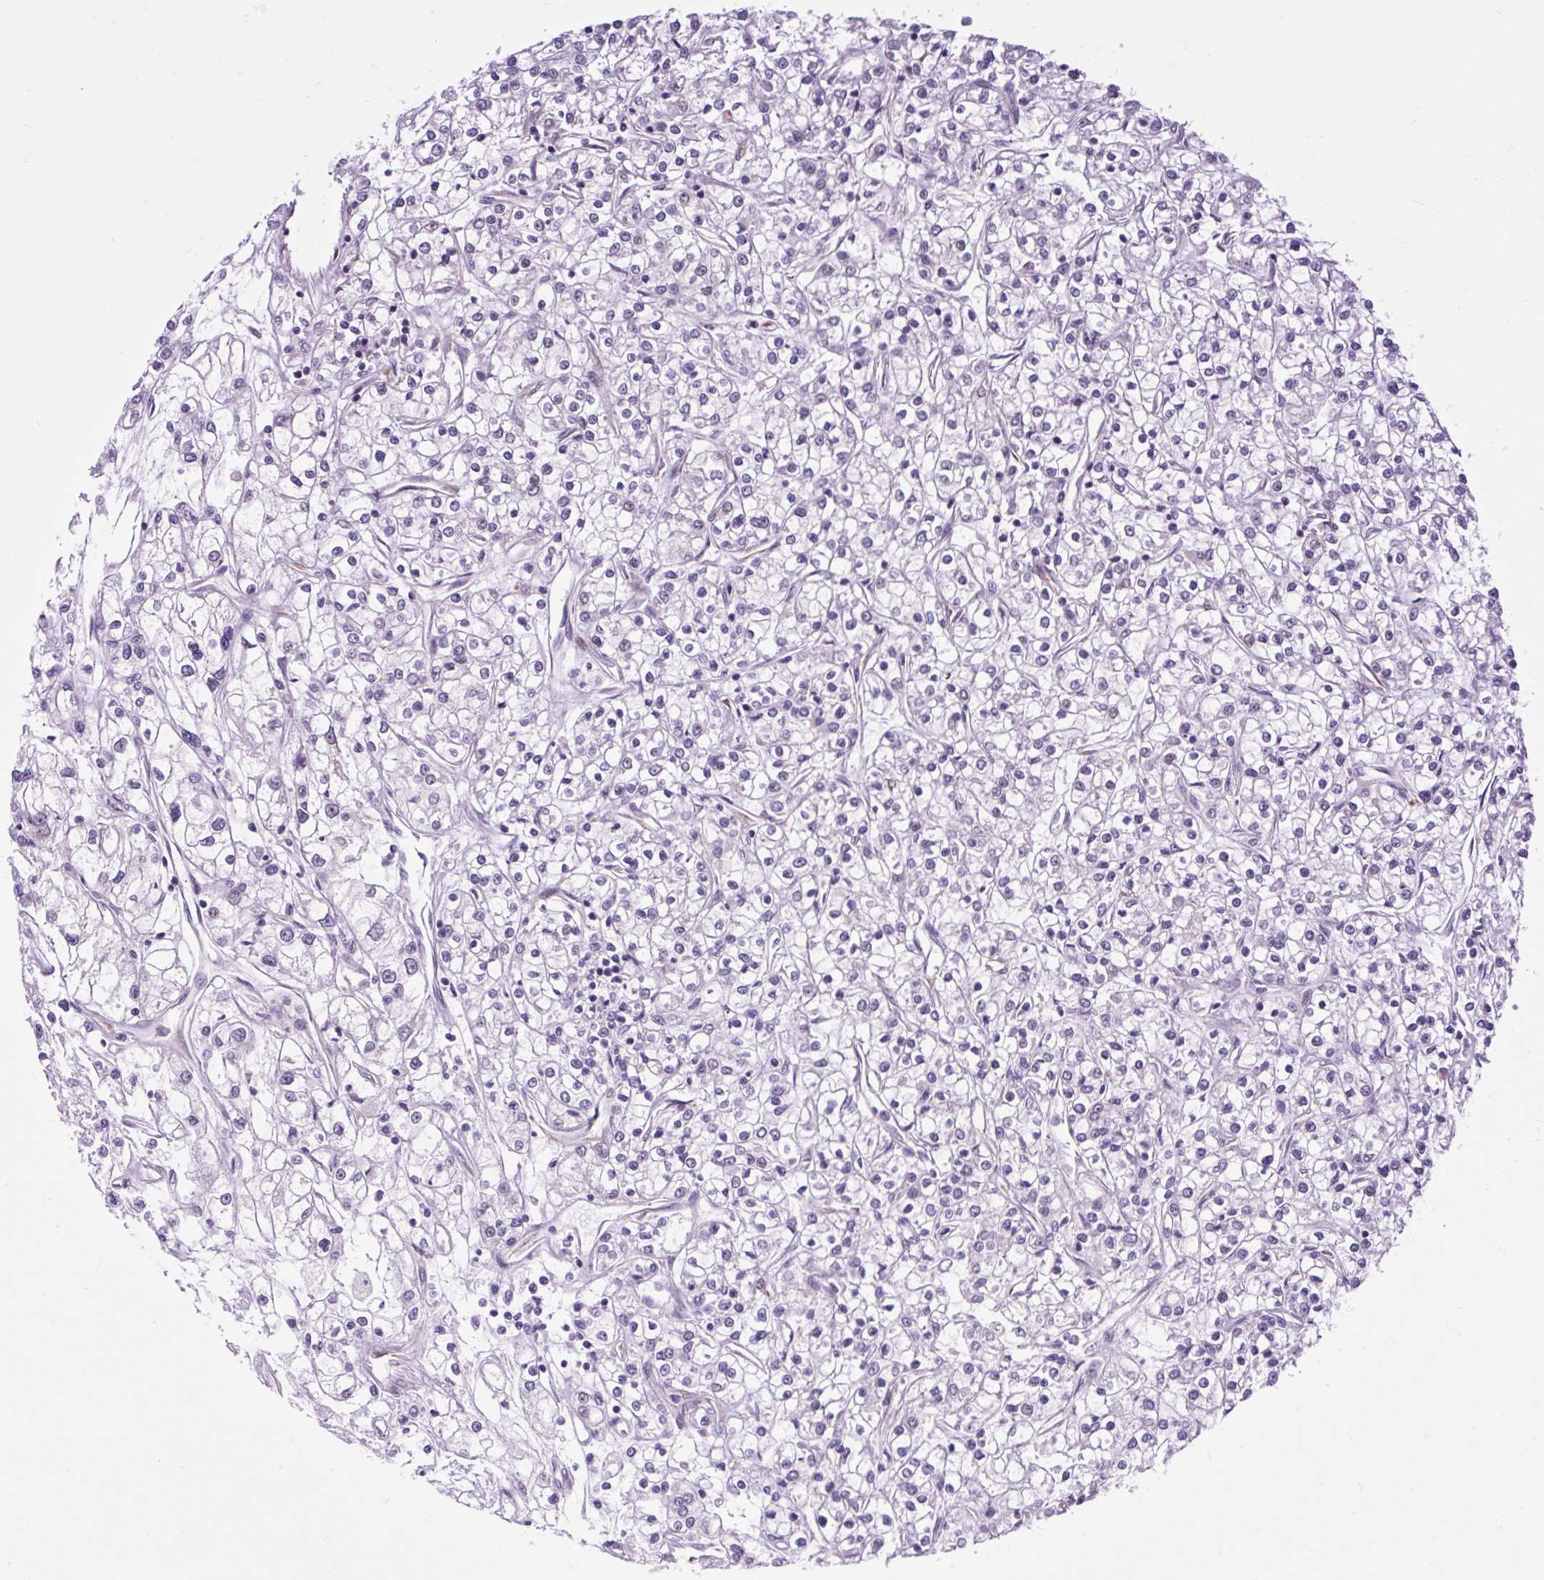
{"staining": {"intensity": "negative", "quantity": "none", "location": "none"}, "tissue": "renal cancer", "cell_type": "Tumor cells", "image_type": "cancer", "snomed": [{"axis": "morphology", "description": "Adenocarcinoma, NOS"}, {"axis": "topography", "description": "Kidney"}], "caption": "High magnification brightfield microscopy of adenocarcinoma (renal) stained with DAB (3,3'-diaminobenzidine) (brown) and counterstained with hematoxylin (blue): tumor cells show no significant positivity.", "gene": "CLK2", "patient": {"sex": "female", "age": 59}}